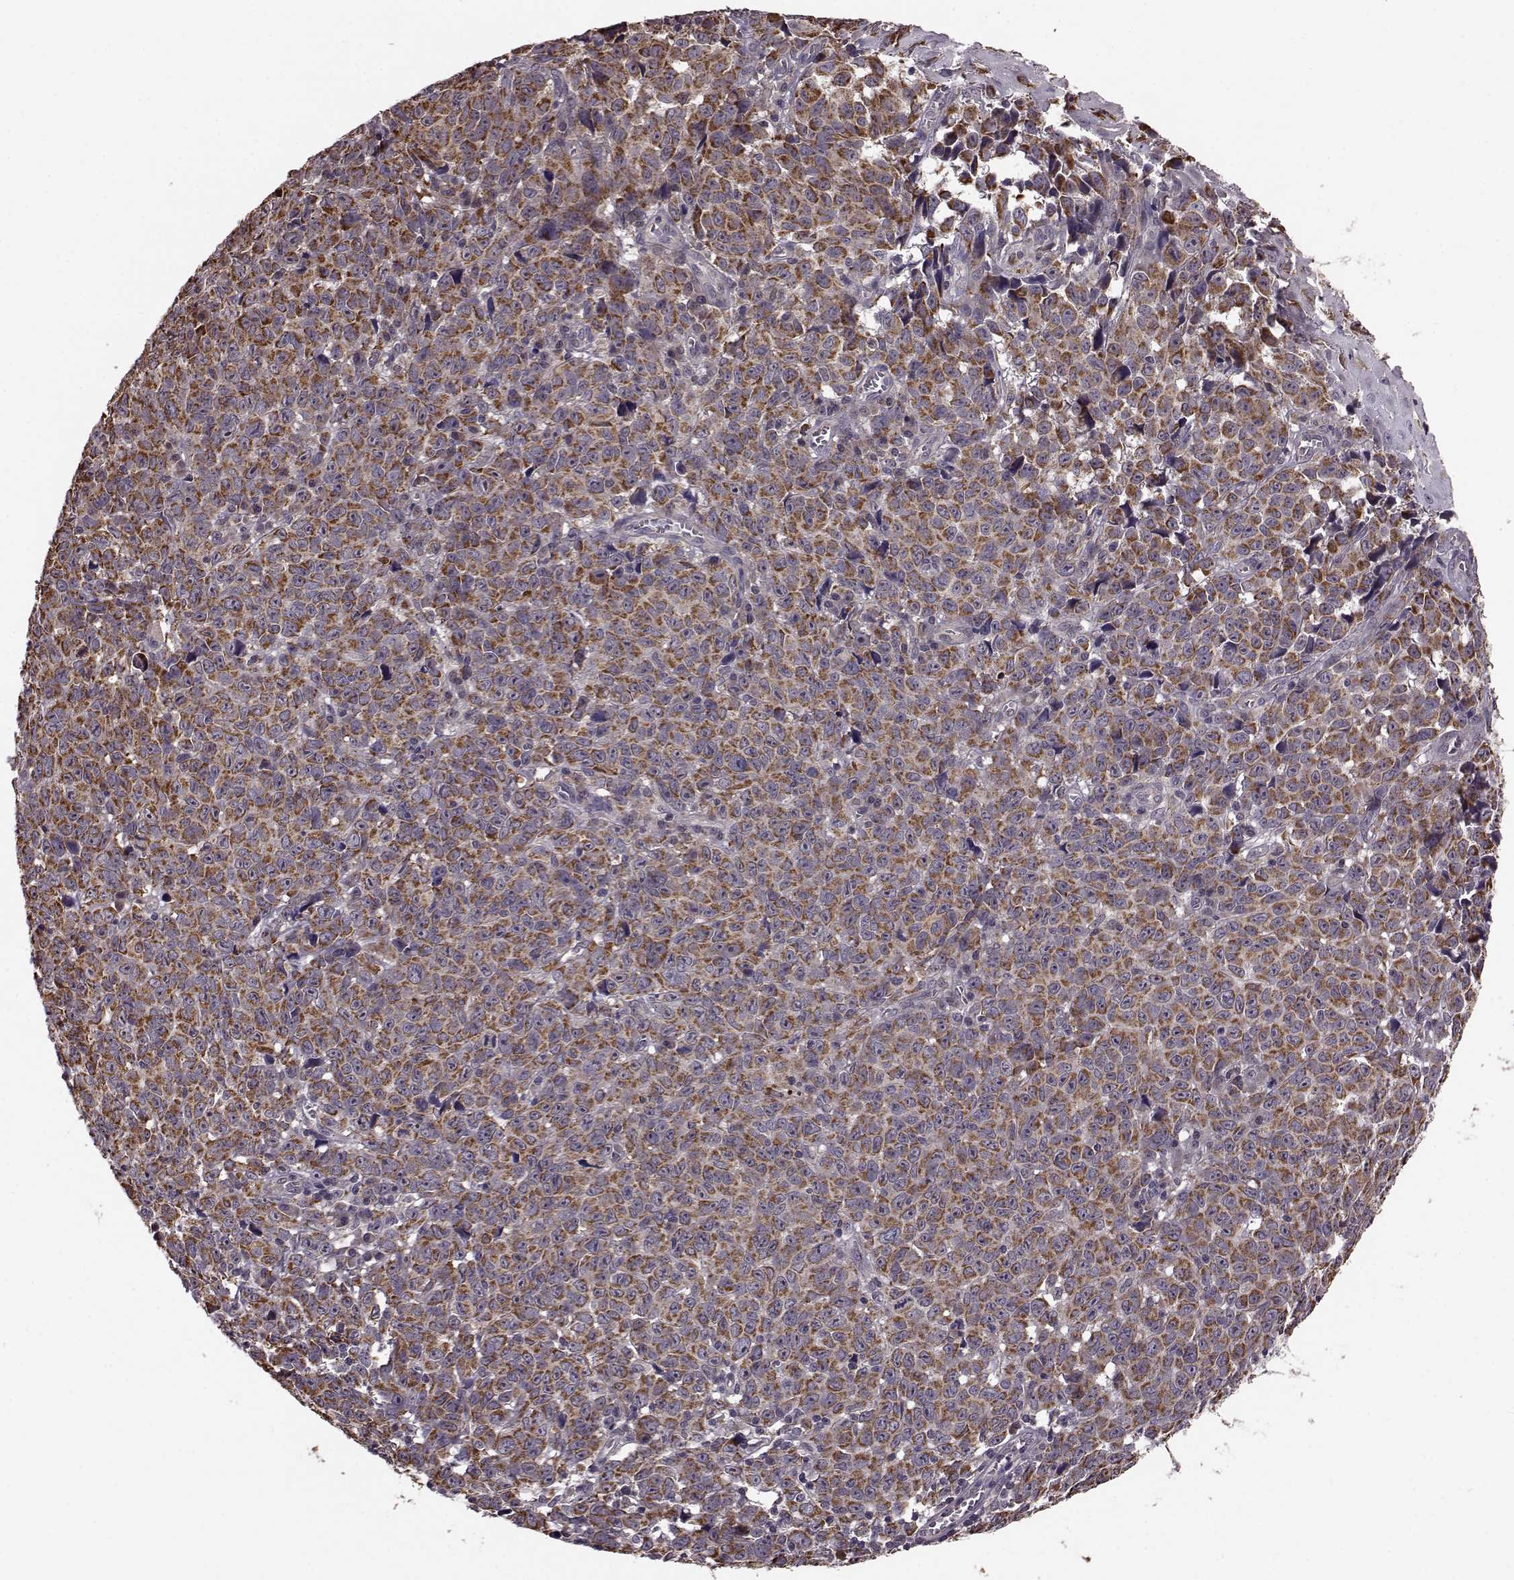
{"staining": {"intensity": "strong", "quantity": ">75%", "location": "cytoplasmic/membranous"}, "tissue": "melanoma", "cell_type": "Tumor cells", "image_type": "cancer", "snomed": [{"axis": "morphology", "description": "Malignant melanoma, NOS"}, {"axis": "topography", "description": "Vulva, labia, clitoris and Bartholin´s gland, NO"}], "caption": "Protein expression analysis of malignant melanoma displays strong cytoplasmic/membranous positivity in about >75% of tumor cells.", "gene": "PUDP", "patient": {"sex": "female", "age": 75}}